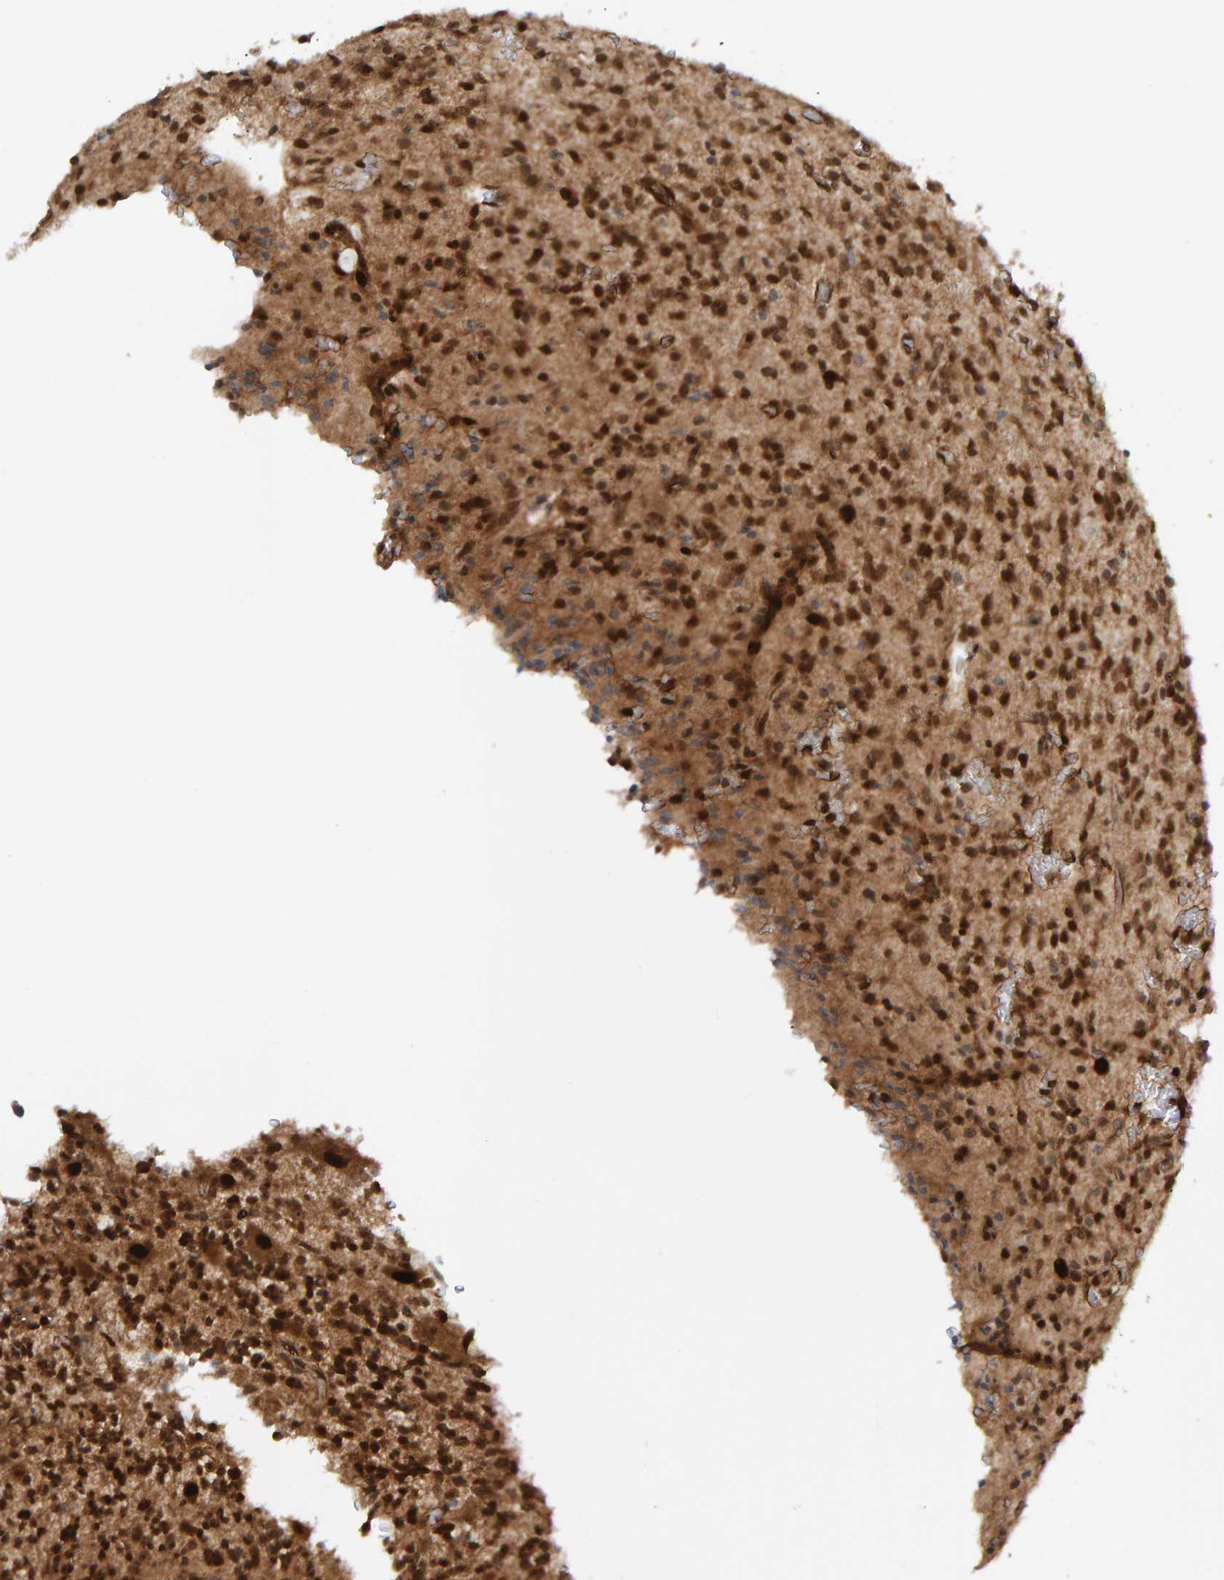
{"staining": {"intensity": "strong", "quantity": ">75%", "location": "cytoplasmic/membranous,nuclear"}, "tissue": "glioma", "cell_type": "Tumor cells", "image_type": "cancer", "snomed": [{"axis": "morphology", "description": "Glioma, malignant, High grade"}, {"axis": "topography", "description": "Brain"}], "caption": "Human glioma stained with a protein marker shows strong staining in tumor cells.", "gene": "ZNF366", "patient": {"sex": "male", "age": 34}}